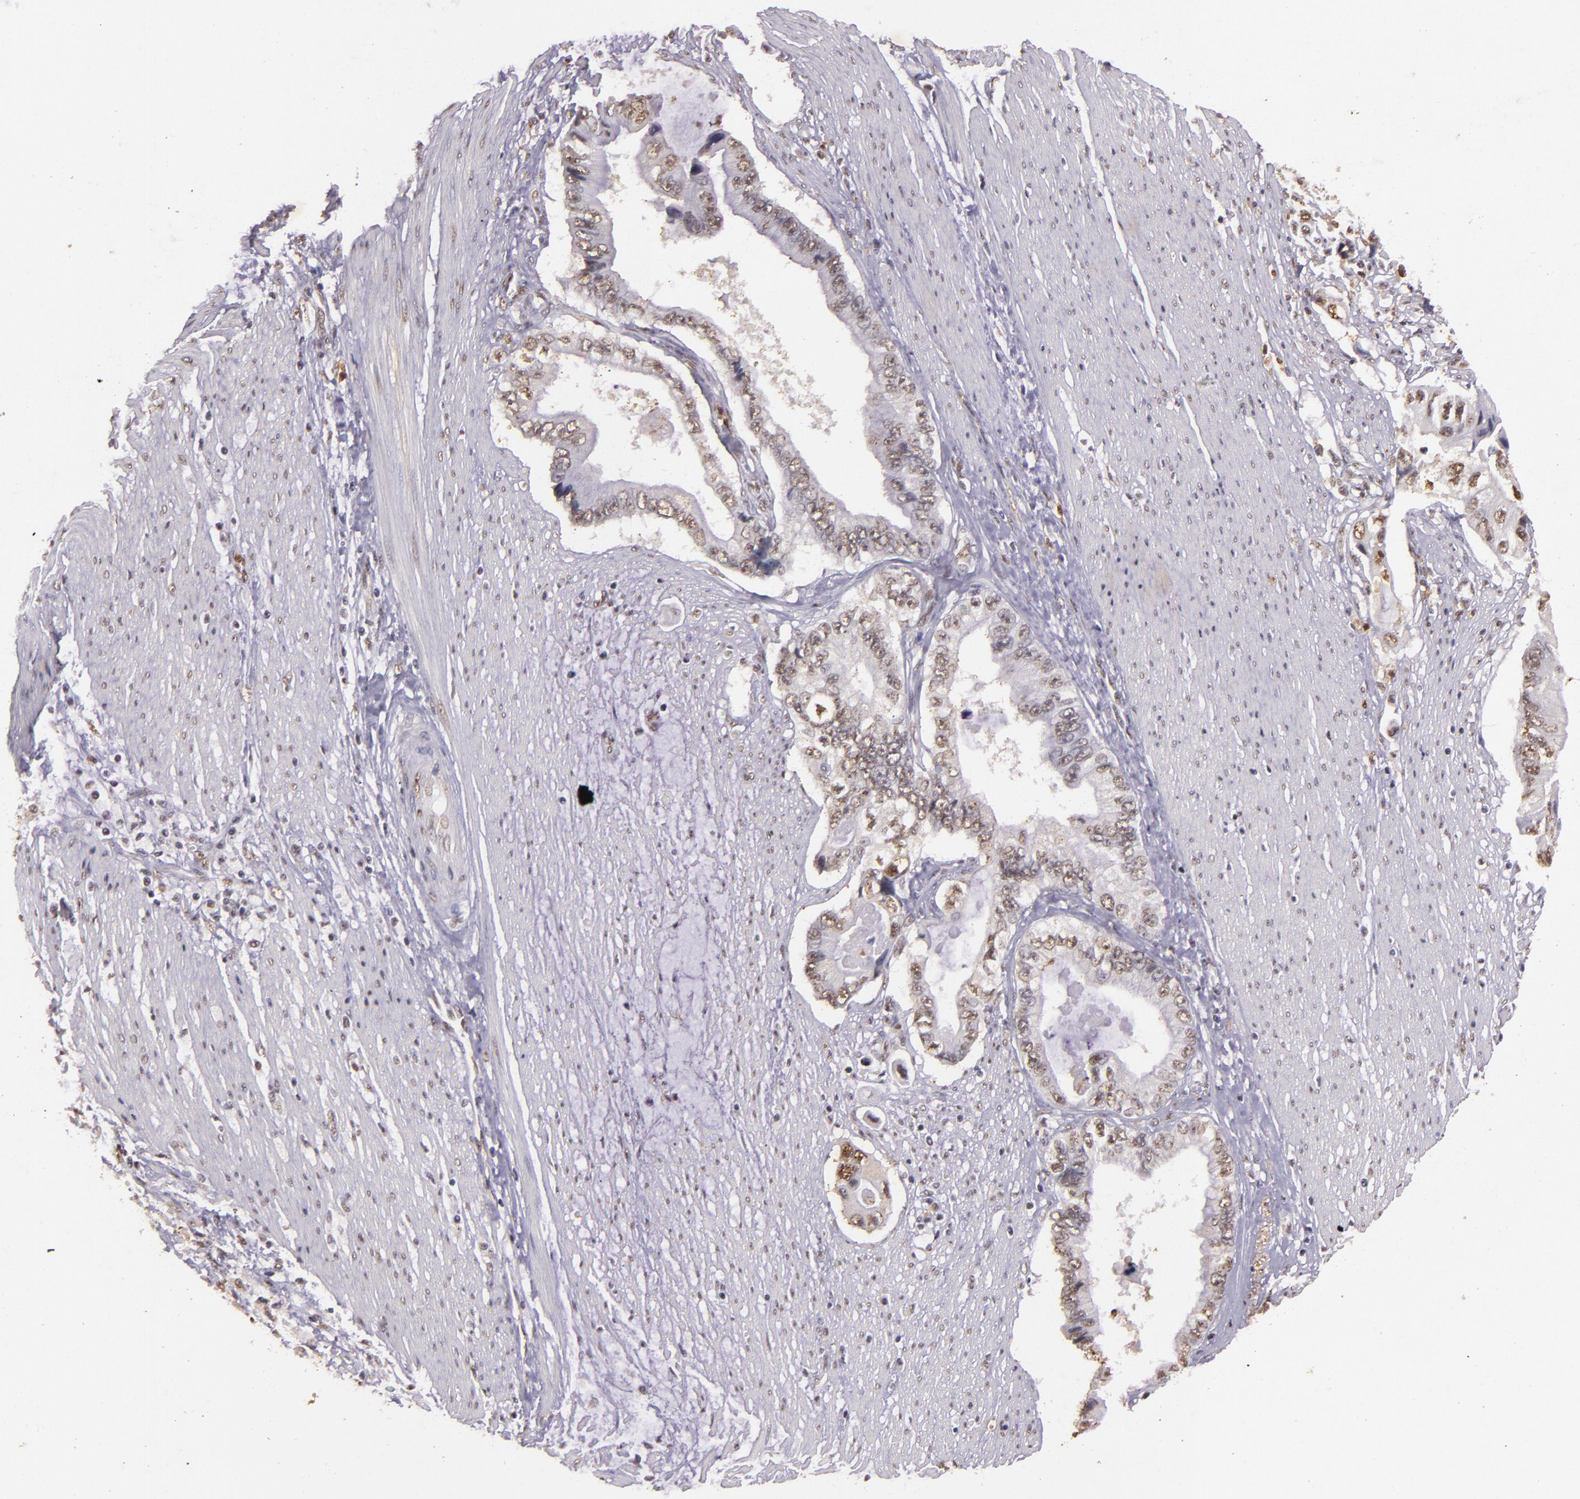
{"staining": {"intensity": "weak", "quantity": ">75%", "location": "nuclear"}, "tissue": "pancreatic cancer", "cell_type": "Tumor cells", "image_type": "cancer", "snomed": [{"axis": "morphology", "description": "Adenocarcinoma, NOS"}, {"axis": "topography", "description": "Pancreas"}, {"axis": "topography", "description": "Stomach, upper"}], "caption": "Pancreatic cancer stained with immunohistochemistry displays weak nuclear positivity in about >75% of tumor cells.", "gene": "CBX3", "patient": {"sex": "male", "age": 77}}